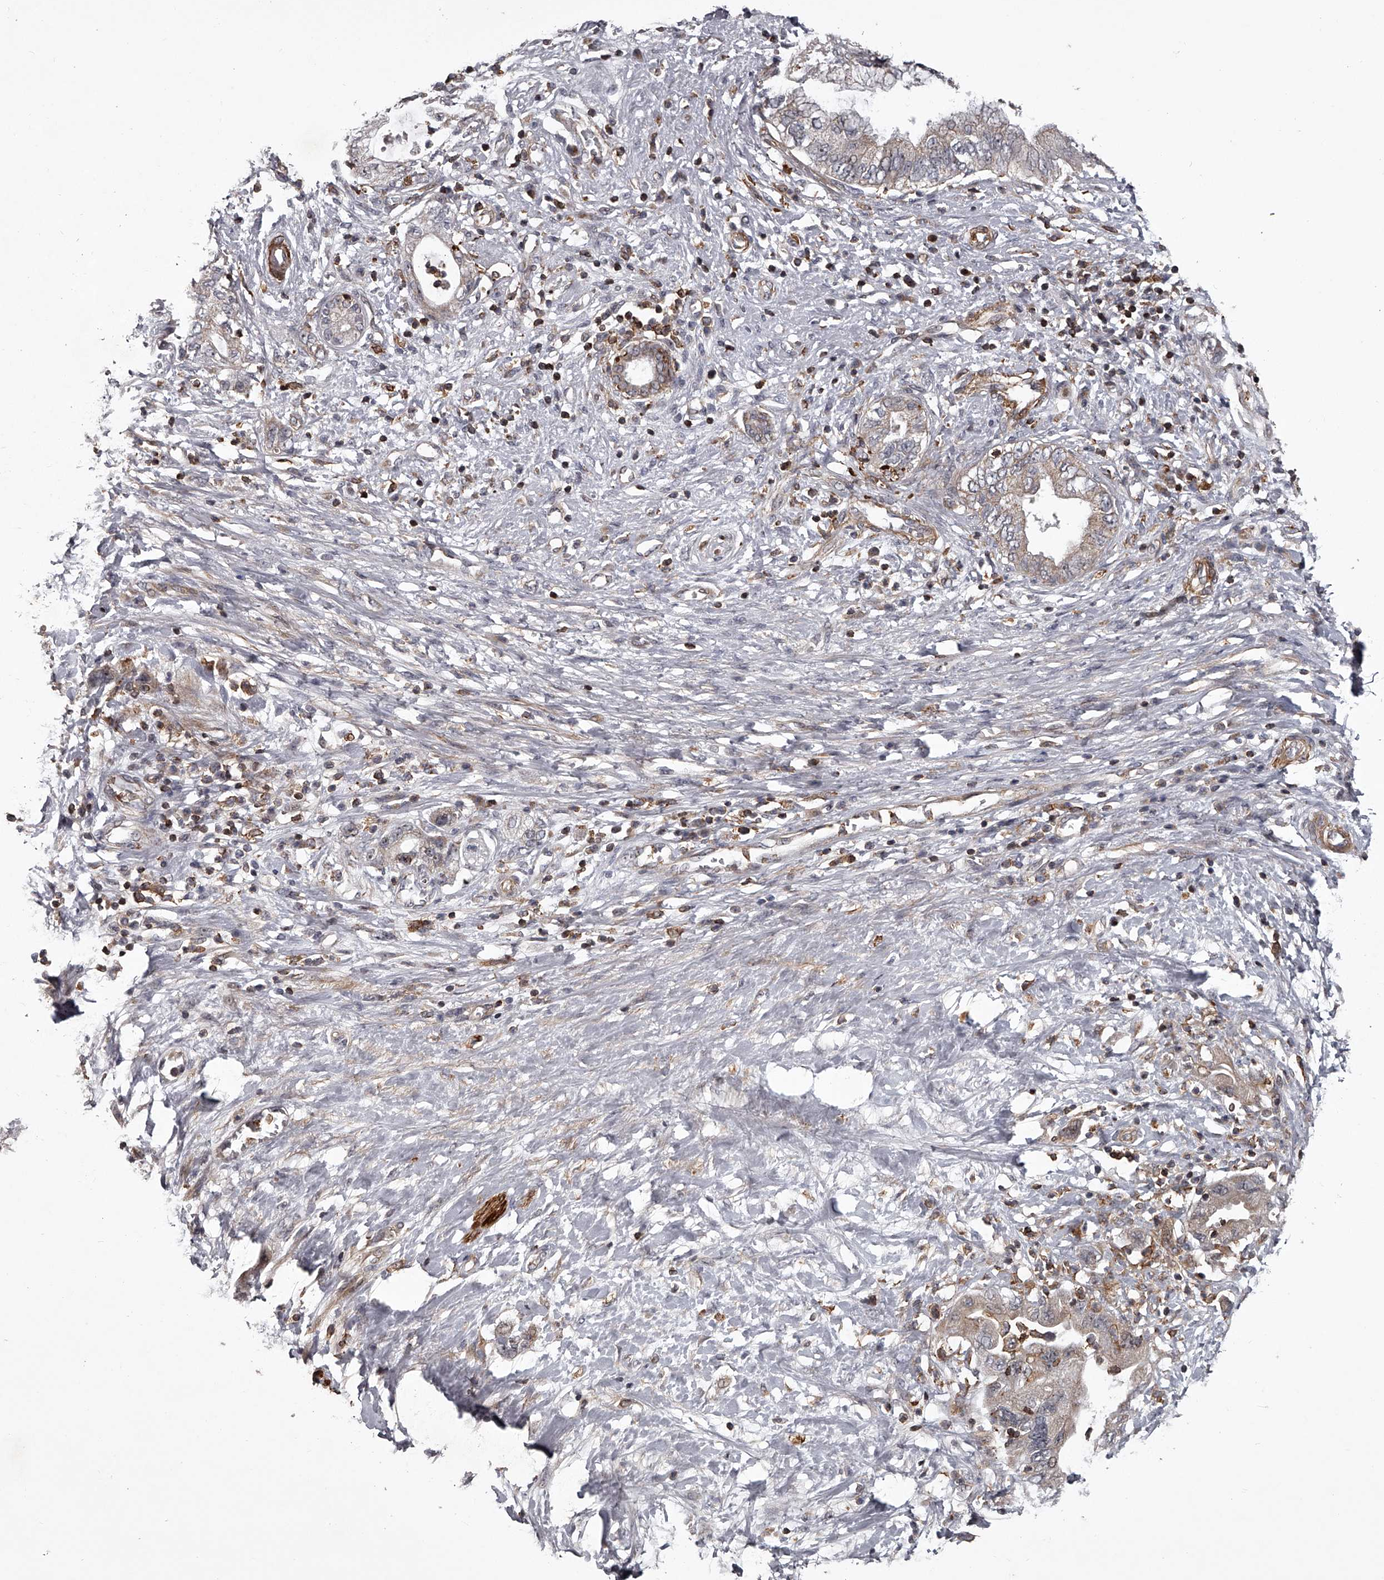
{"staining": {"intensity": "weak", "quantity": "<25%", "location": "cytoplasmic/membranous"}, "tissue": "pancreatic cancer", "cell_type": "Tumor cells", "image_type": "cancer", "snomed": [{"axis": "morphology", "description": "Adenocarcinoma, NOS"}, {"axis": "topography", "description": "Pancreas"}], "caption": "Image shows no protein positivity in tumor cells of adenocarcinoma (pancreatic) tissue.", "gene": "RRP36", "patient": {"sex": "female", "age": 73}}